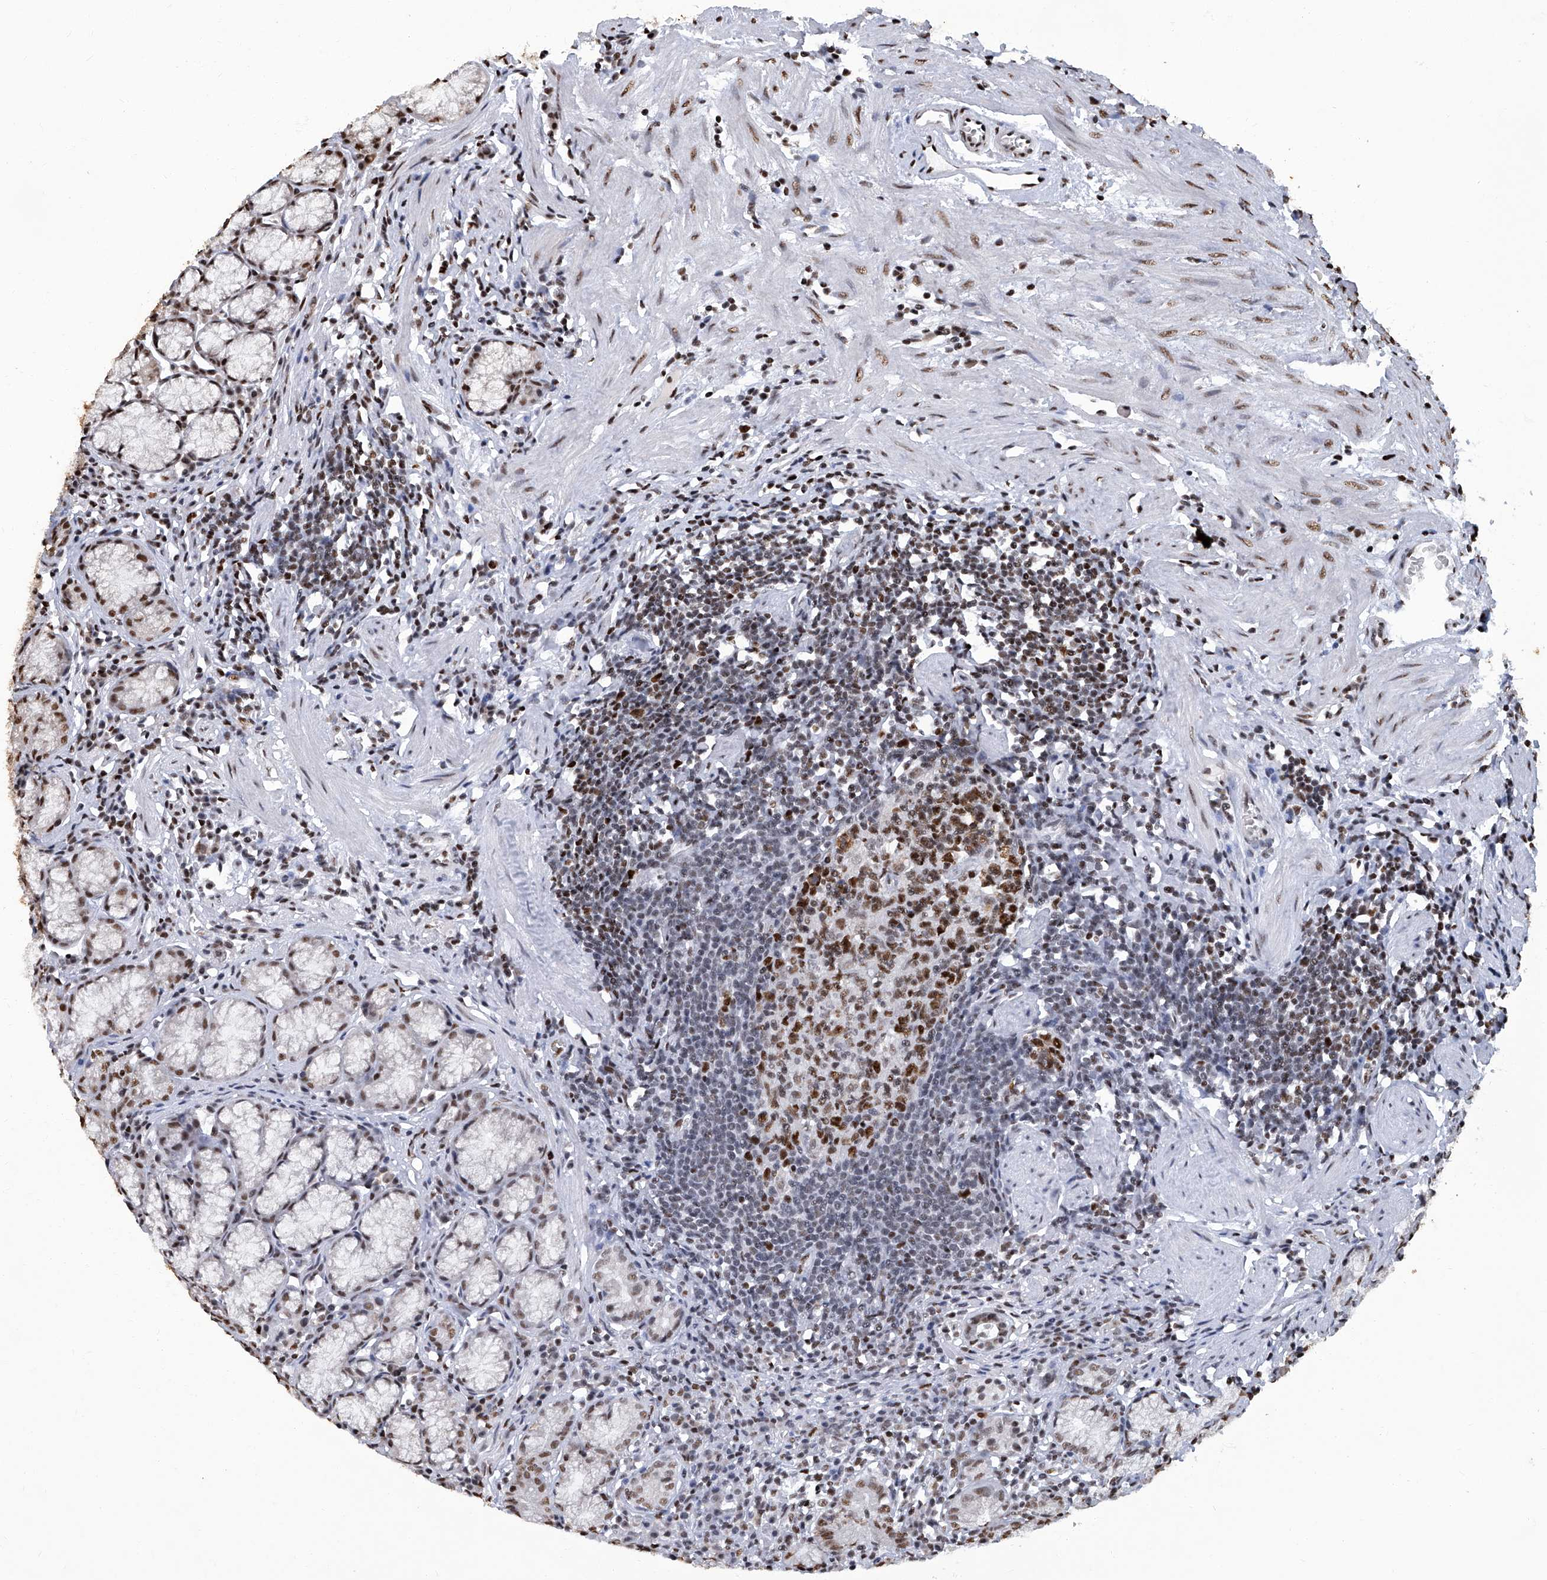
{"staining": {"intensity": "moderate", "quantity": "25%-75%", "location": "nuclear"}, "tissue": "stomach", "cell_type": "Glandular cells", "image_type": "normal", "snomed": [{"axis": "morphology", "description": "Normal tissue, NOS"}, {"axis": "topography", "description": "Stomach"}], "caption": "IHC staining of normal stomach, which reveals medium levels of moderate nuclear positivity in approximately 25%-75% of glandular cells indicating moderate nuclear protein positivity. The staining was performed using DAB (3,3'-diaminobenzidine) (brown) for protein detection and nuclei were counterstained in hematoxylin (blue).", "gene": "HBP1", "patient": {"sex": "male", "age": 55}}